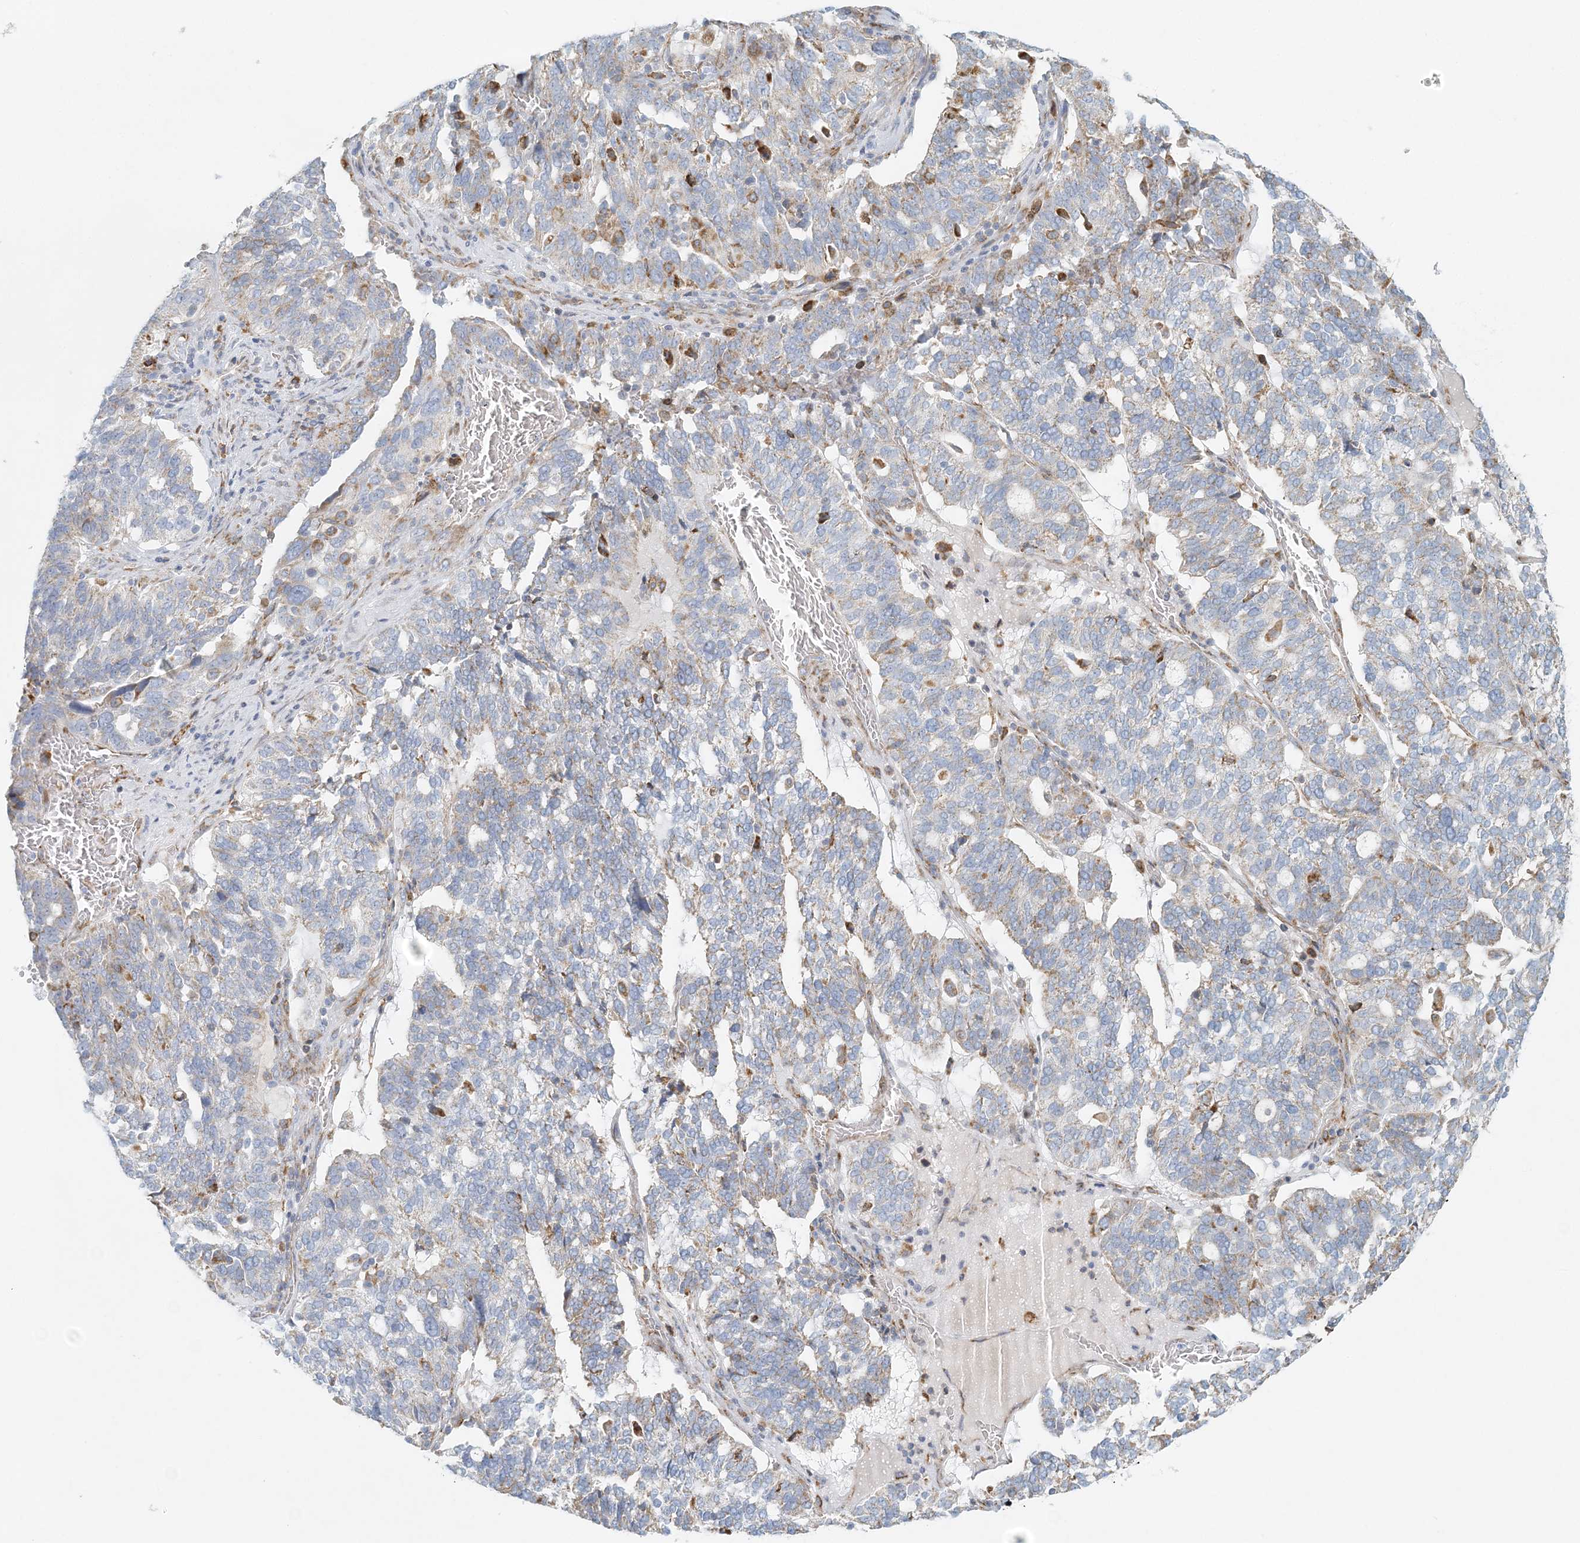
{"staining": {"intensity": "weak", "quantity": "<25%", "location": "cytoplasmic/membranous"}, "tissue": "ovarian cancer", "cell_type": "Tumor cells", "image_type": "cancer", "snomed": [{"axis": "morphology", "description": "Cystadenocarcinoma, serous, NOS"}, {"axis": "topography", "description": "Ovary"}], "caption": "This is a photomicrograph of immunohistochemistry (IHC) staining of ovarian cancer, which shows no staining in tumor cells. (DAB IHC visualized using brightfield microscopy, high magnification).", "gene": "STK11IP", "patient": {"sex": "female", "age": 59}}